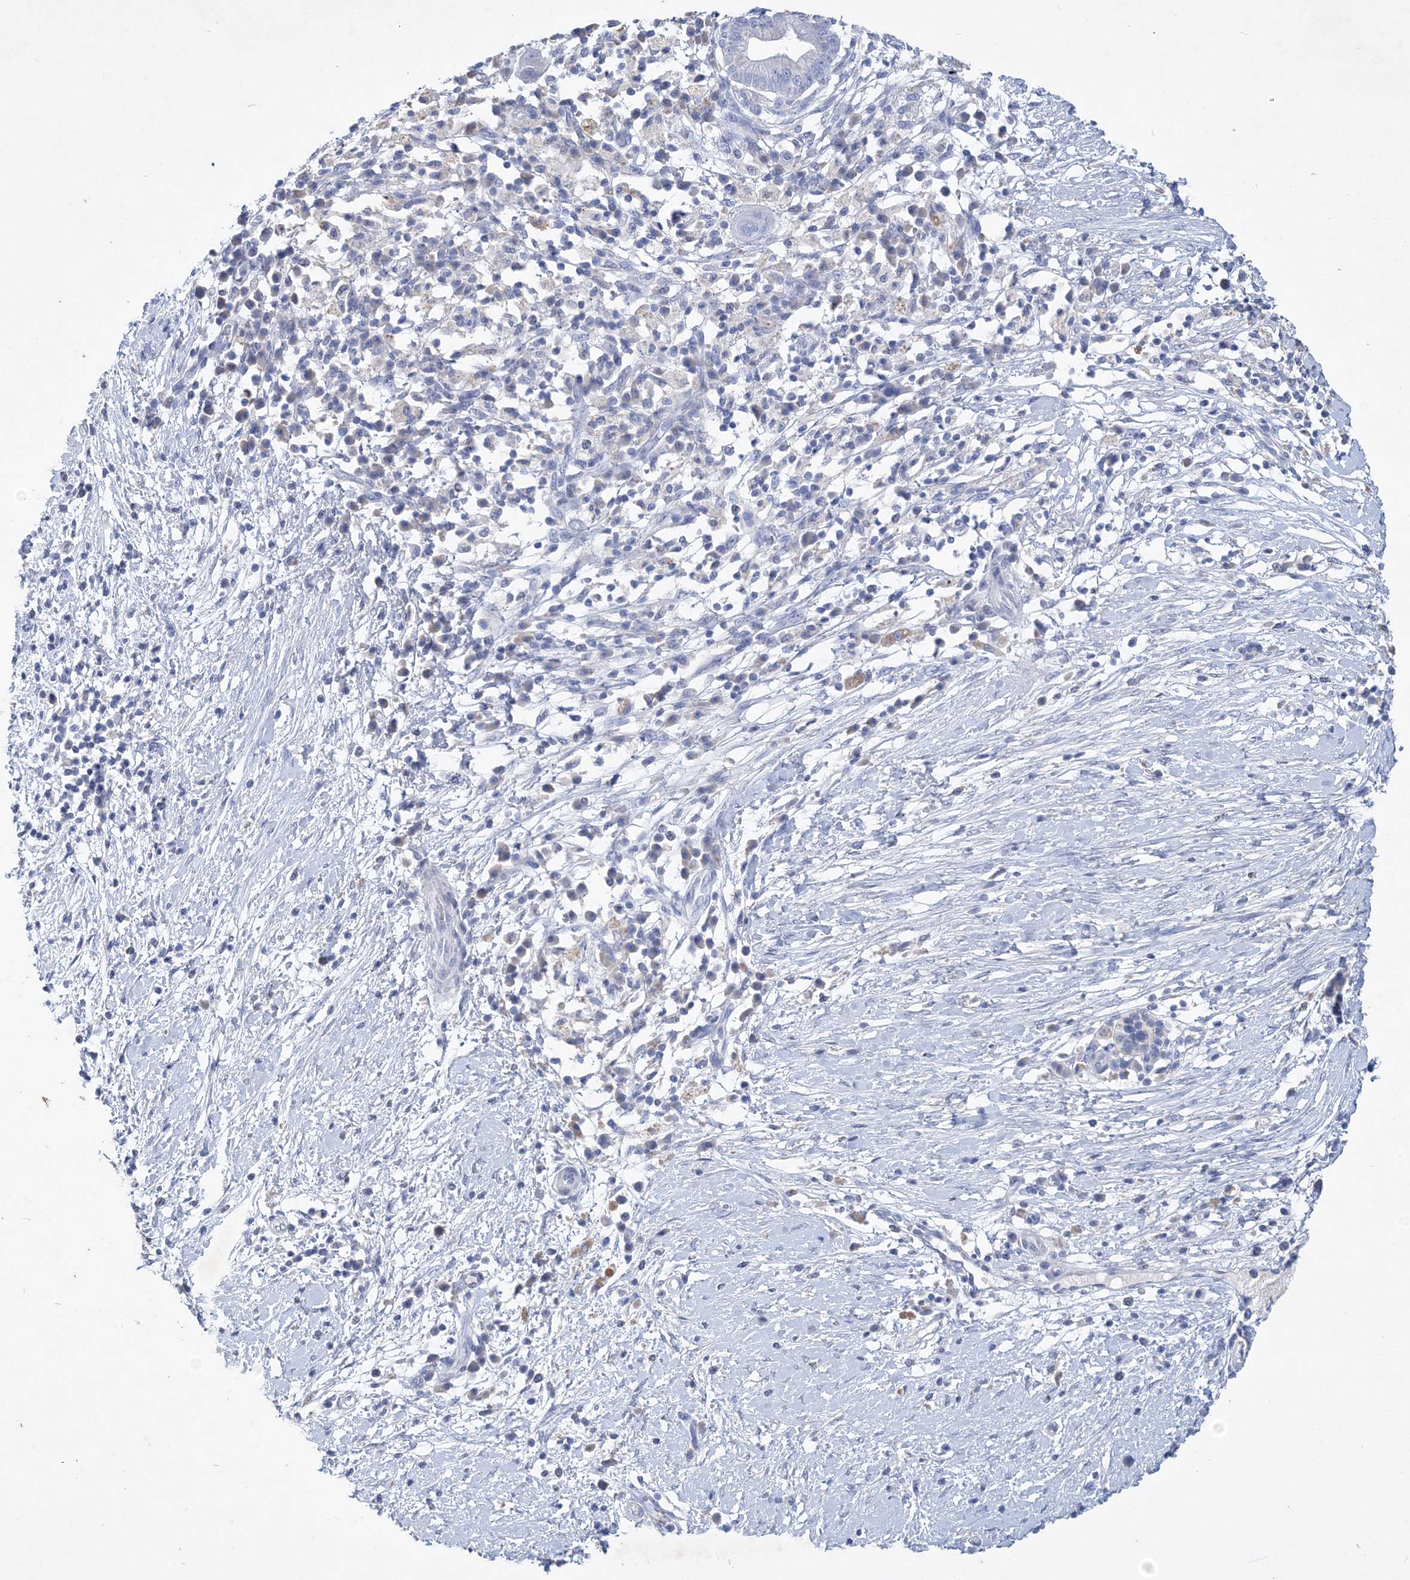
{"staining": {"intensity": "negative", "quantity": "none", "location": "none"}, "tissue": "pancreatic cancer", "cell_type": "Tumor cells", "image_type": "cancer", "snomed": [{"axis": "morphology", "description": "Adenocarcinoma, NOS"}, {"axis": "topography", "description": "Pancreas"}], "caption": "An immunohistochemistry image of pancreatic adenocarcinoma is shown. There is no staining in tumor cells of pancreatic adenocarcinoma.", "gene": "COPS8", "patient": {"sex": "male", "age": 68}}